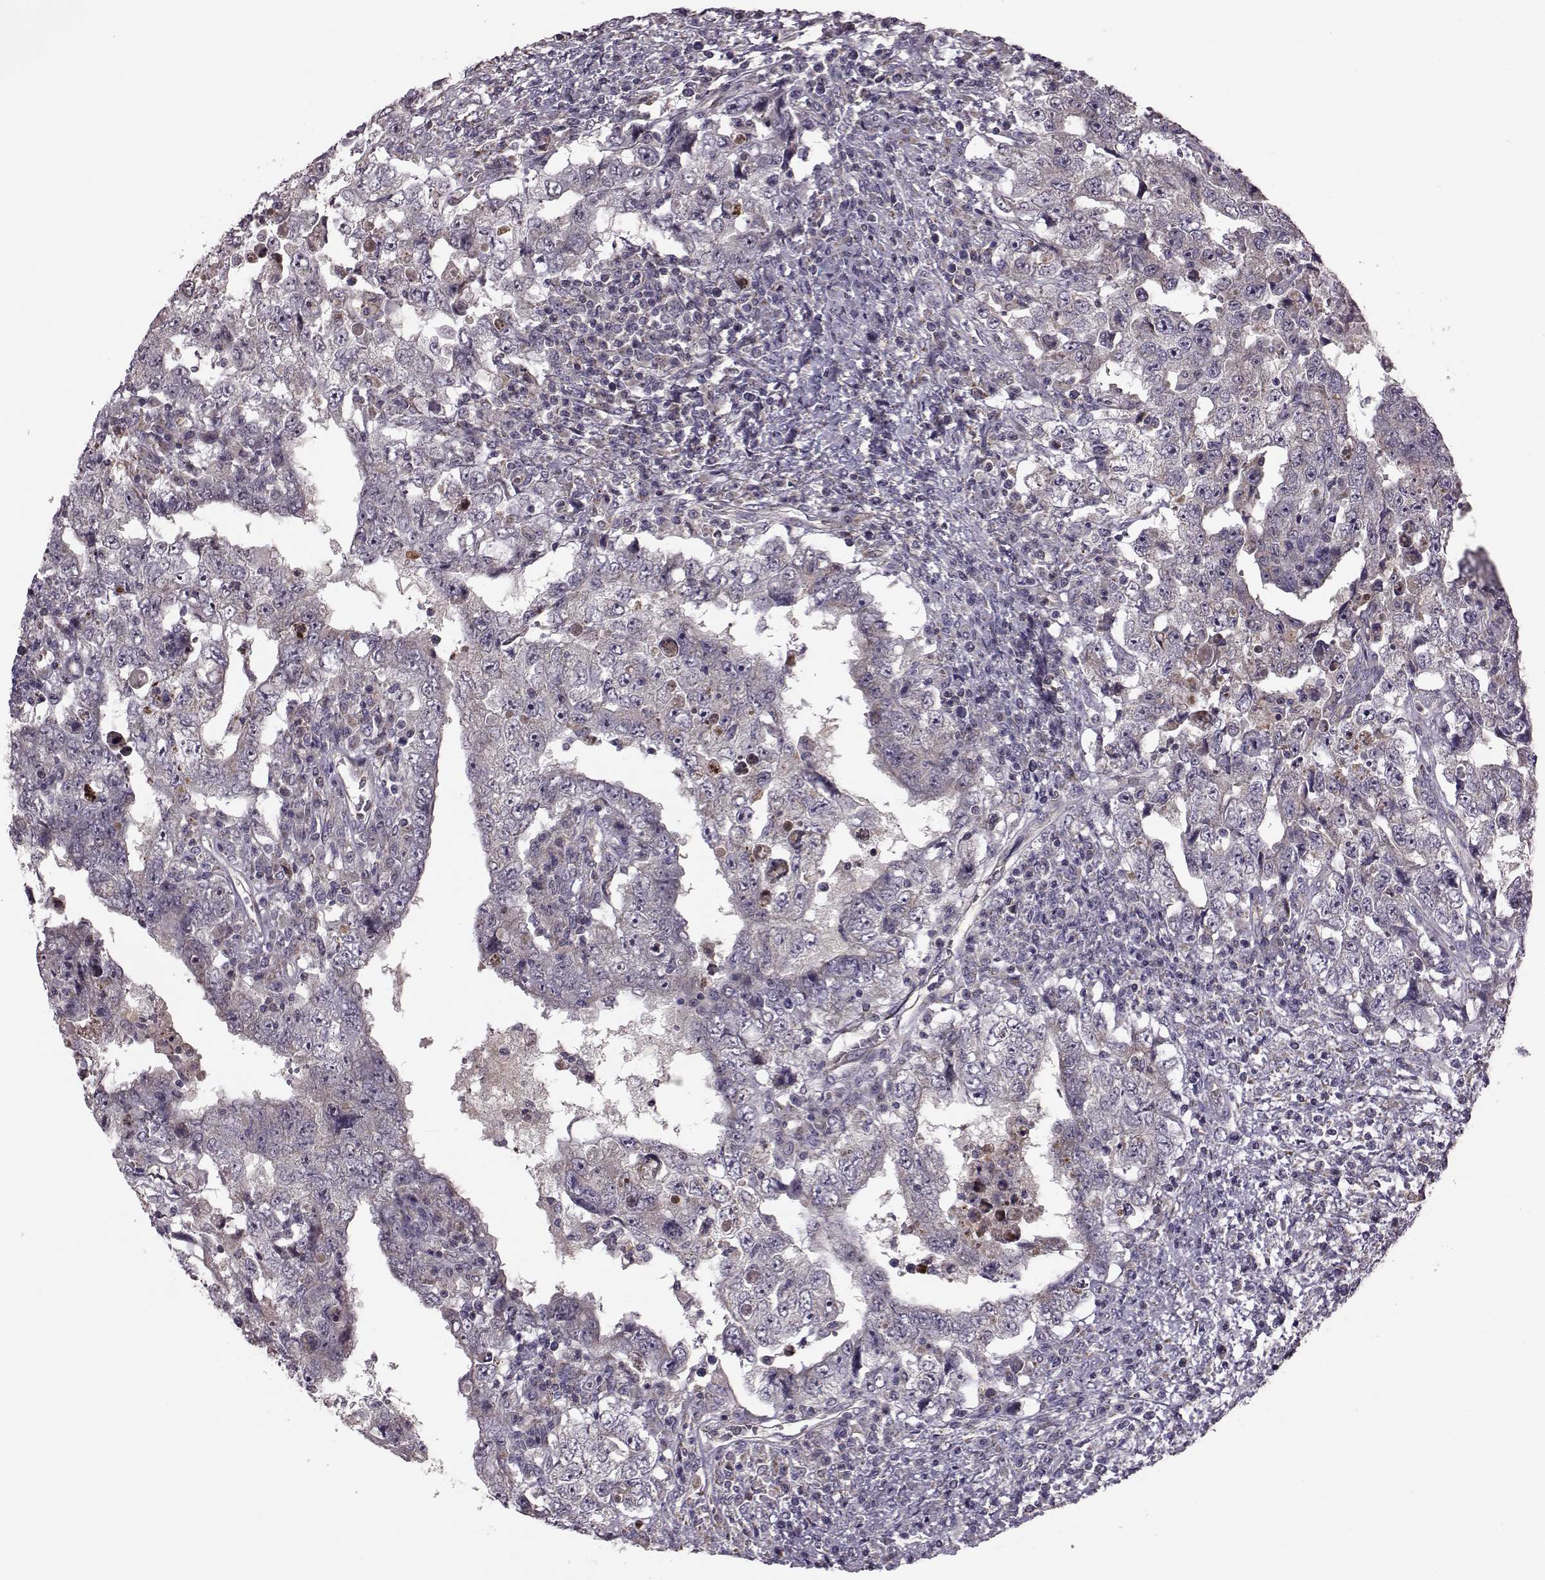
{"staining": {"intensity": "negative", "quantity": "none", "location": "none"}, "tissue": "testis cancer", "cell_type": "Tumor cells", "image_type": "cancer", "snomed": [{"axis": "morphology", "description": "Carcinoma, Embryonal, NOS"}, {"axis": "topography", "description": "Testis"}], "caption": "A micrograph of embryonal carcinoma (testis) stained for a protein reveals no brown staining in tumor cells.", "gene": "PUDP", "patient": {"sex": "male", "age": 26}}